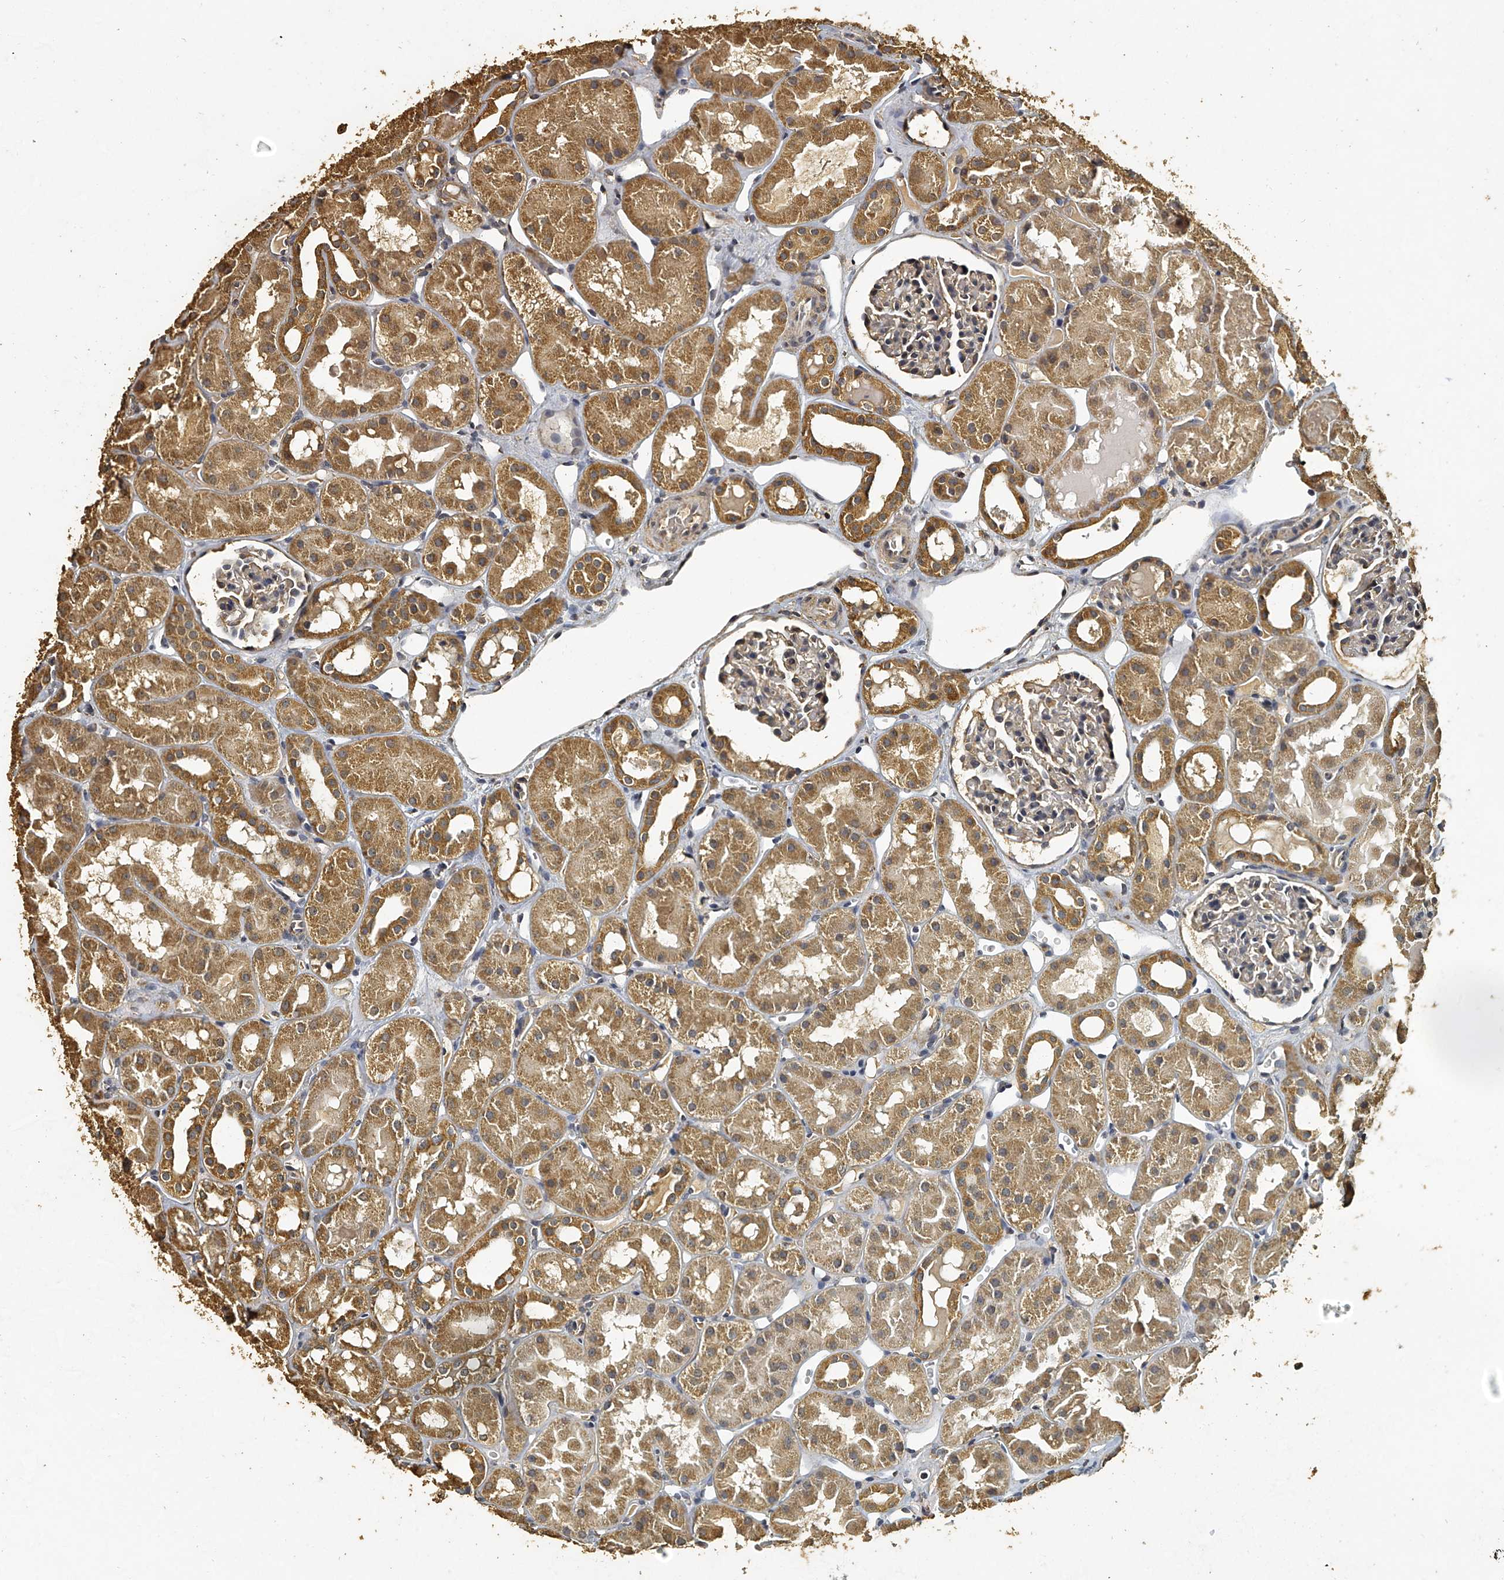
{"staining": {"intensity": "moderate", "quantity": "<25%", "location": "cytoplasmic/membranous"}, "tissue": "kidney", "cell_type": "Cells in glomeruli", "image_type": "normal", "snomed": [{"axis": "morphology", "description": "Normal tissue, NOS"}, {"axis": "topography", "description": "Kidney"}], "caption": "This is an image of immunohistochemistry (IHC) staining of normal kidney, which shows moderate expression in the cytoplasmic/membranous of cells in glomeruli.", "gene": "MRPL28", "patient": {"sex": "male", "age": 16}}